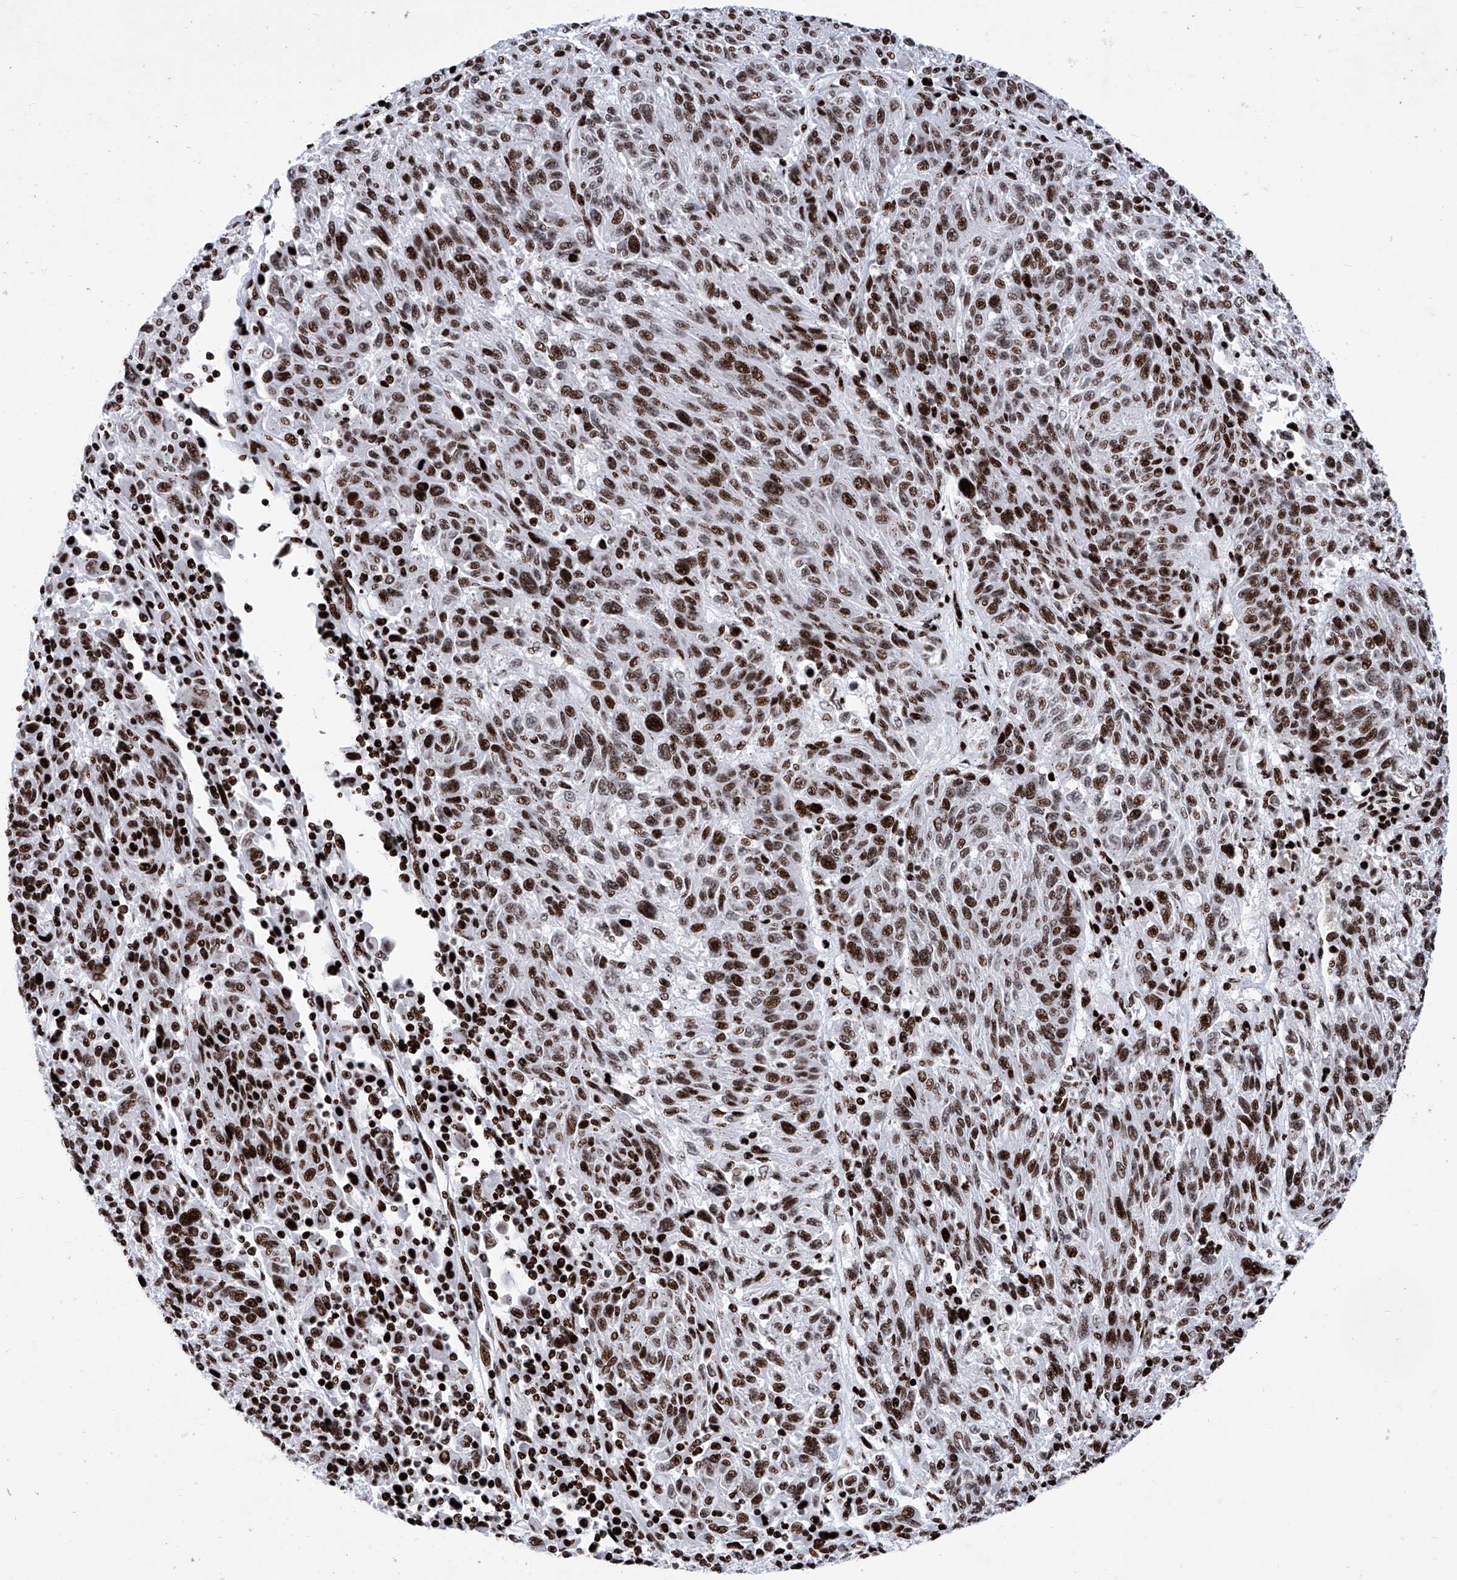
{"staining": {"intensity": "strong", "quantity": ">75%", "location": "nuclear"}, "tissue": "melanoma", "cell_type": "Tumor cells", "image_type": "cancer", "snomed": [{"axis": "morphology", "description": "Malignant melanoma, NOS"}, {"axis": "topography", "description": "Skin"}], "caption": "Strong nuclear protein positivity is seen in about >75% of tumor cells in malignant melanoma.", "gene": "HEY2", "patient": {"sex": "male", "age": 53}}